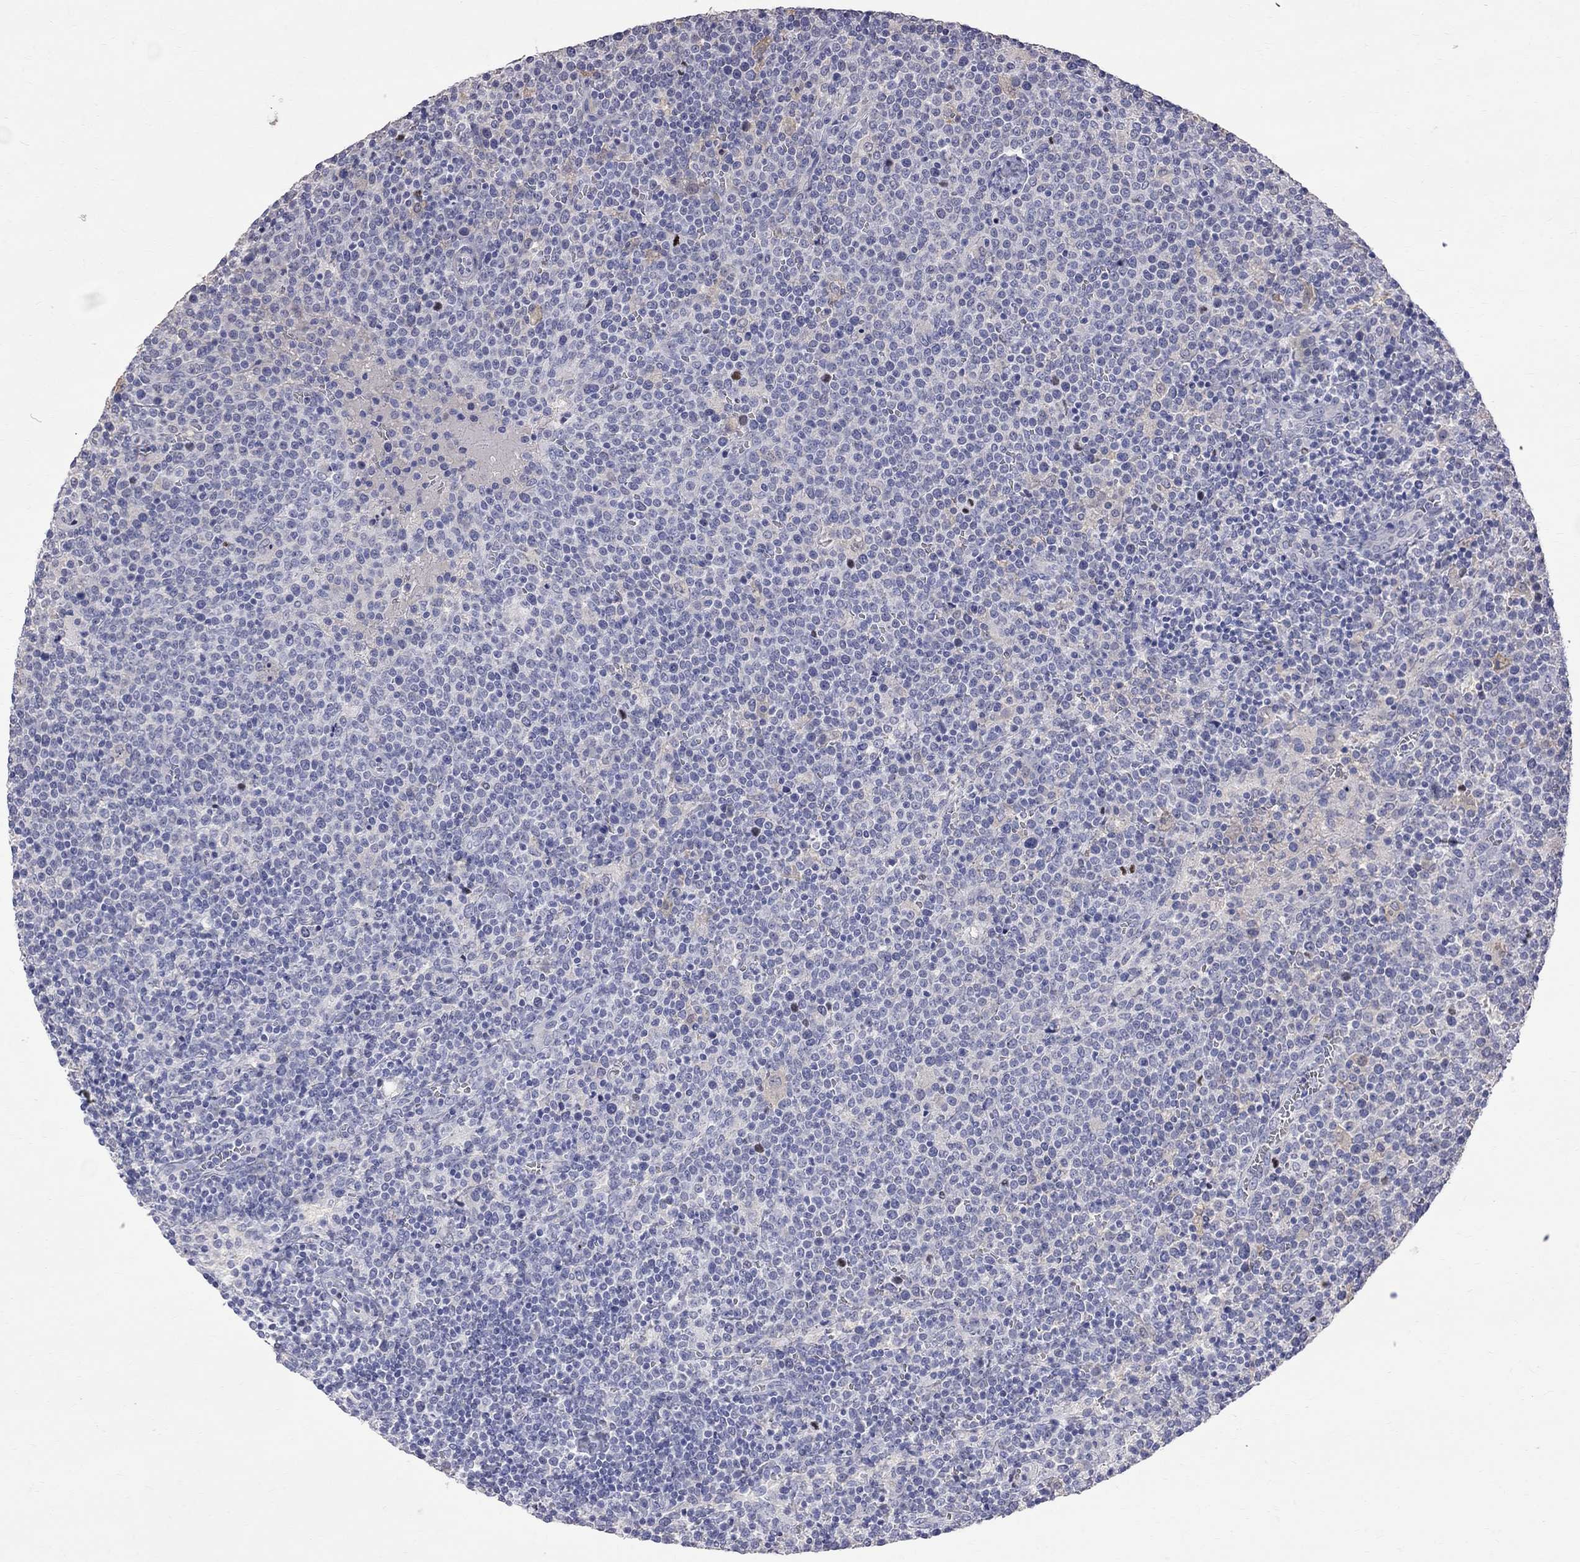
{"staining": {"intensity": "negative", "quantity": "none", "location": "none"}, "tissue": "lymphoma", "cell_type": "Tumor cells", "image_type": "cancer", "snomed": [{"axis": "morphology", "description": "Malignant lymphoma, non-Hodgkin's type, High grade"}, {"axis": "topography", "description": "Lymph node"}], "caption": "Immunohistochemical staining of lymphoma displays no significant positivity in tumor cells.", "gene": "CKAP2", "patient": {"sex": "male", "age": 61}}